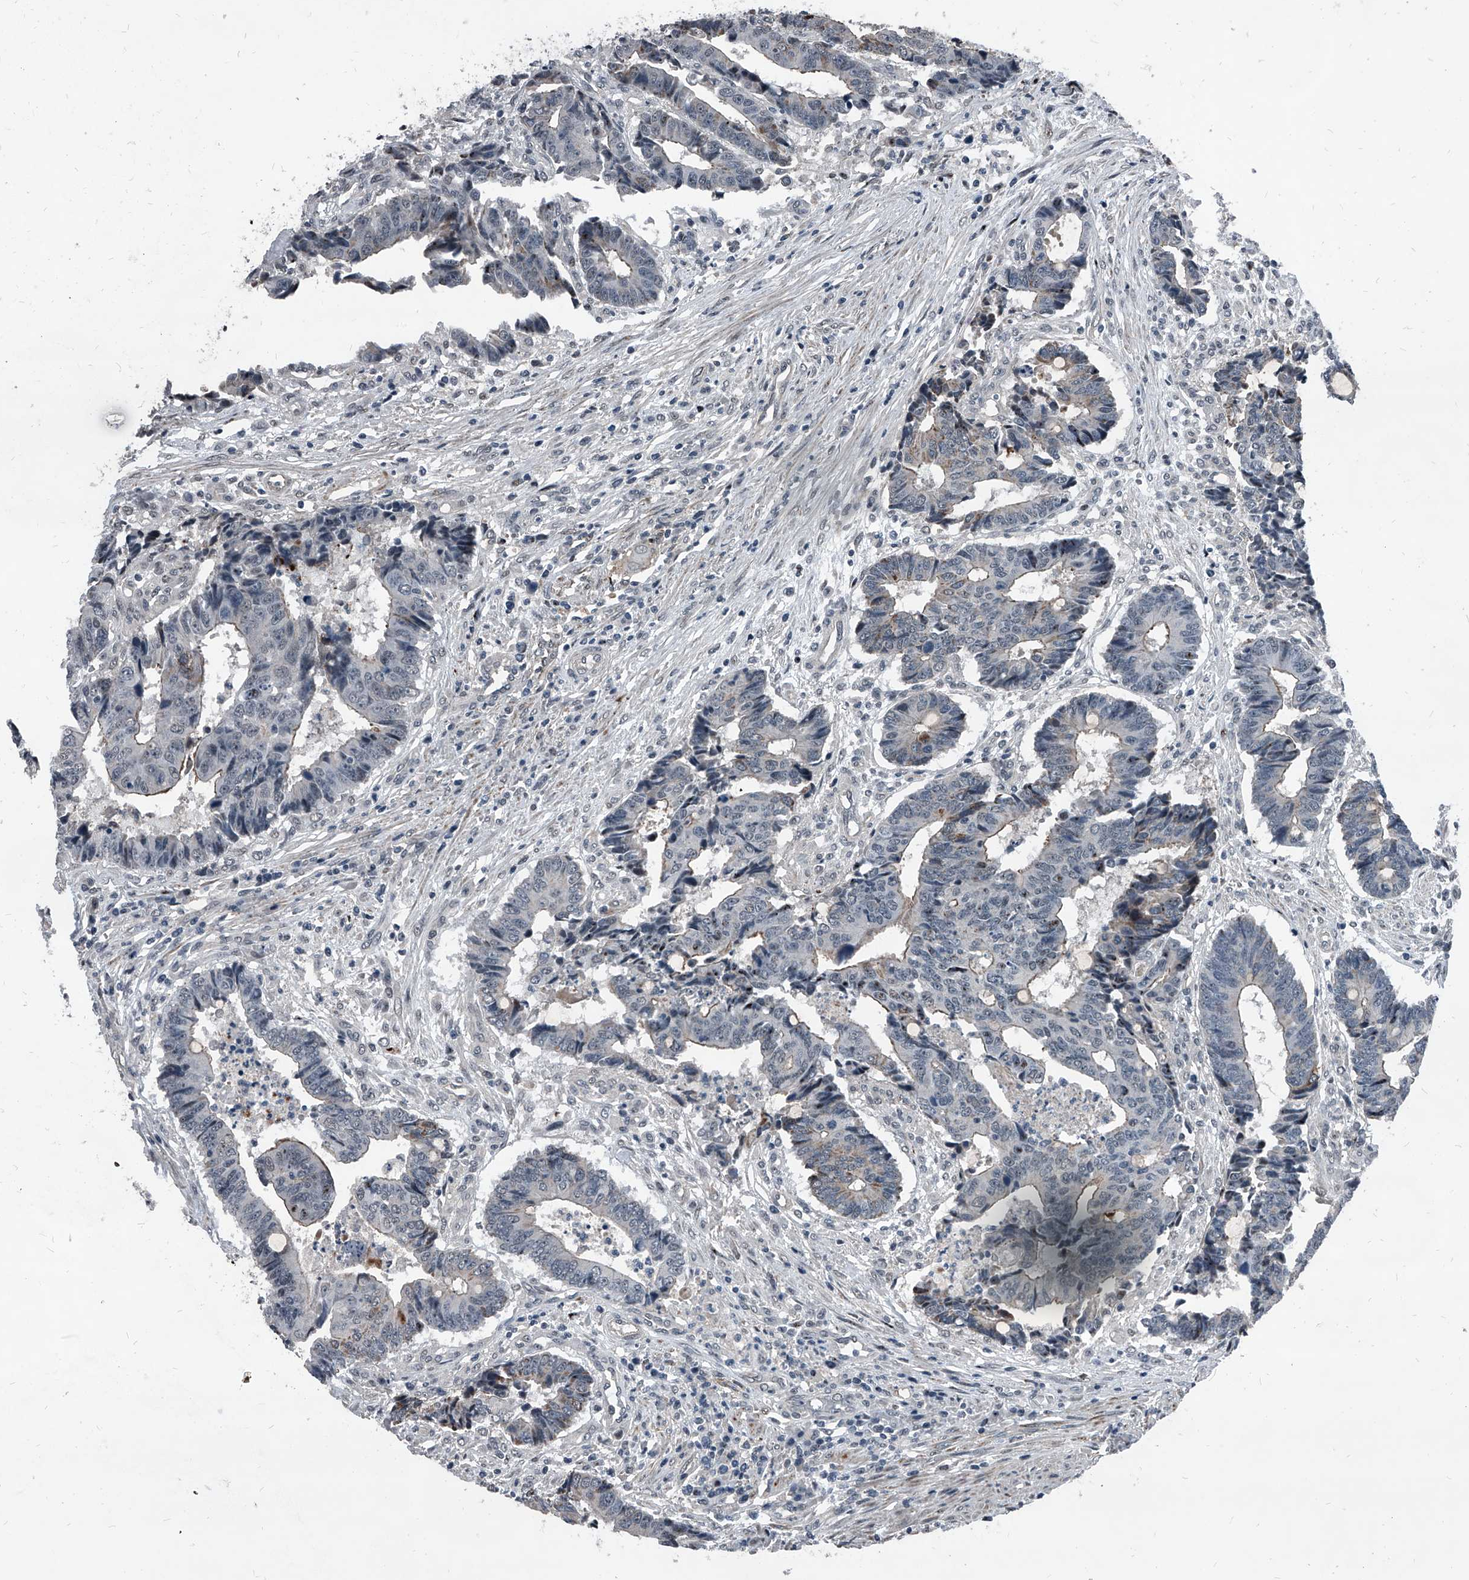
{"staining": {"intensity": "weak", "quantity": "25%-75%", "location": "cytoplasmic/membranous"}, "tissue": "colorectal cancer", "cell_type": "Tumor cells", "image_type": "cancer", "snomed": [{"axis": "morphology", "description": "Adenocarcinoma, NOS"}, {"axis": "topography", "description": "Rectum"}], "caption": "About 25%-75% of tumor cells in human colorectal cancer (adenocarcinoma) display weak cytoplasmic/membranous protein expression as visualized by brown immunohistochemical staining.", "gene": "MEN1", "patient": {"sex": "male", "age": 84}}